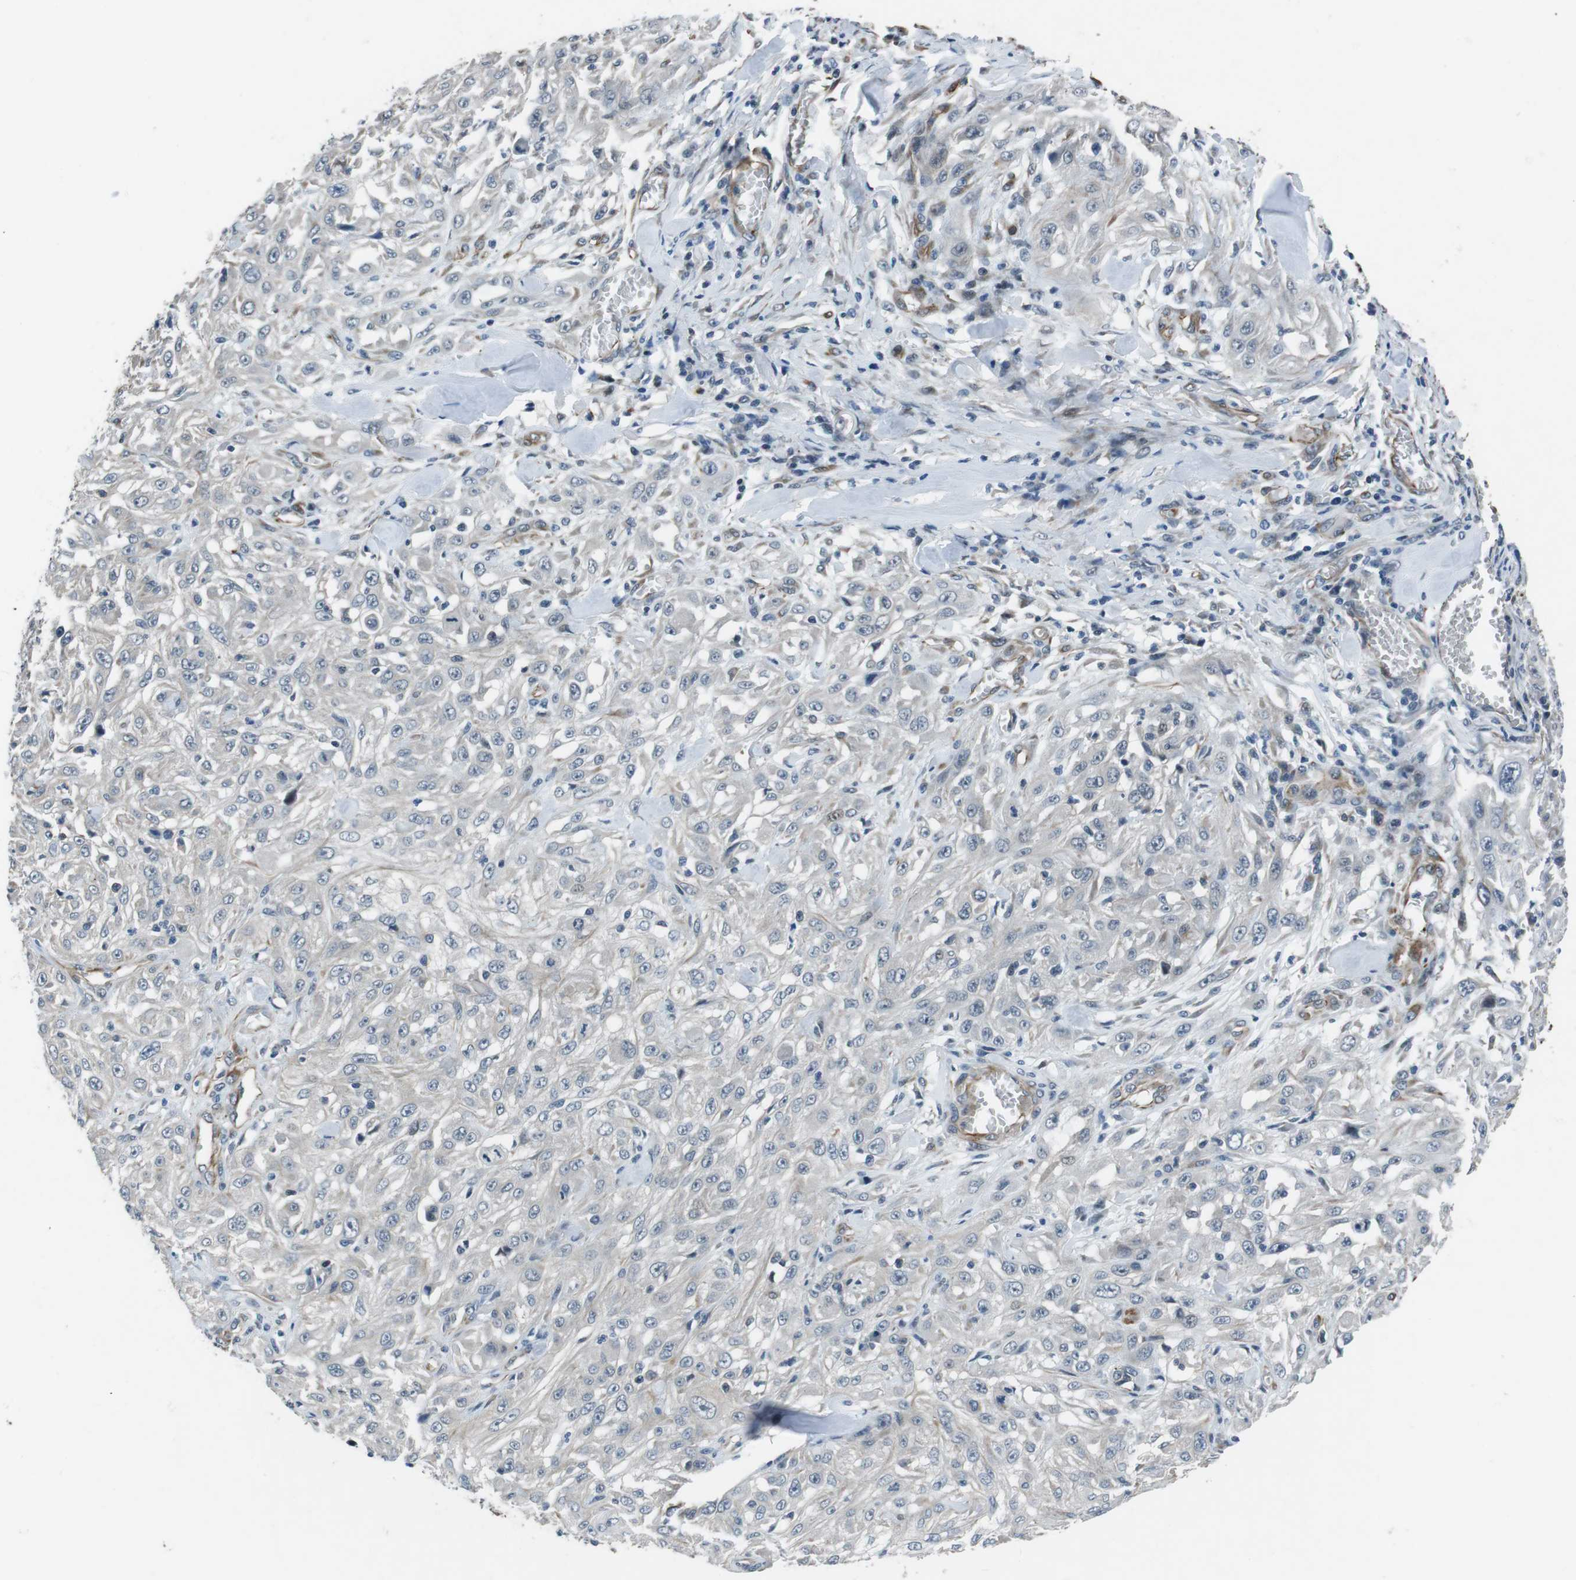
{"staining": {"intensity": "negative", "quantity": "none", "location": "none"}, "tissue": "skin cancer", "cell_type": "Tumor cells", "image_type": "cancer", "snomed": [{"axis": "morphology", "description": "Squamous cell carcinoma, NOS"}, {"axis": "morphology", "description": "Squamous cell carcinoma, metastatic, NOS"}, {"axis": "topography", "description": "Skin"}, {"axis": "topography", "description": "Lymph node"}], "caption": "An immunohistochemistry (IHC) histopathology image of metastatic squamous cell carcinoma (skin) is shown. There is no staining in tumor cells of metastatic squamous cell carcinoma (skin).", "gene": "LRRC49", "patient": {"sex": "male", "age": 75}}